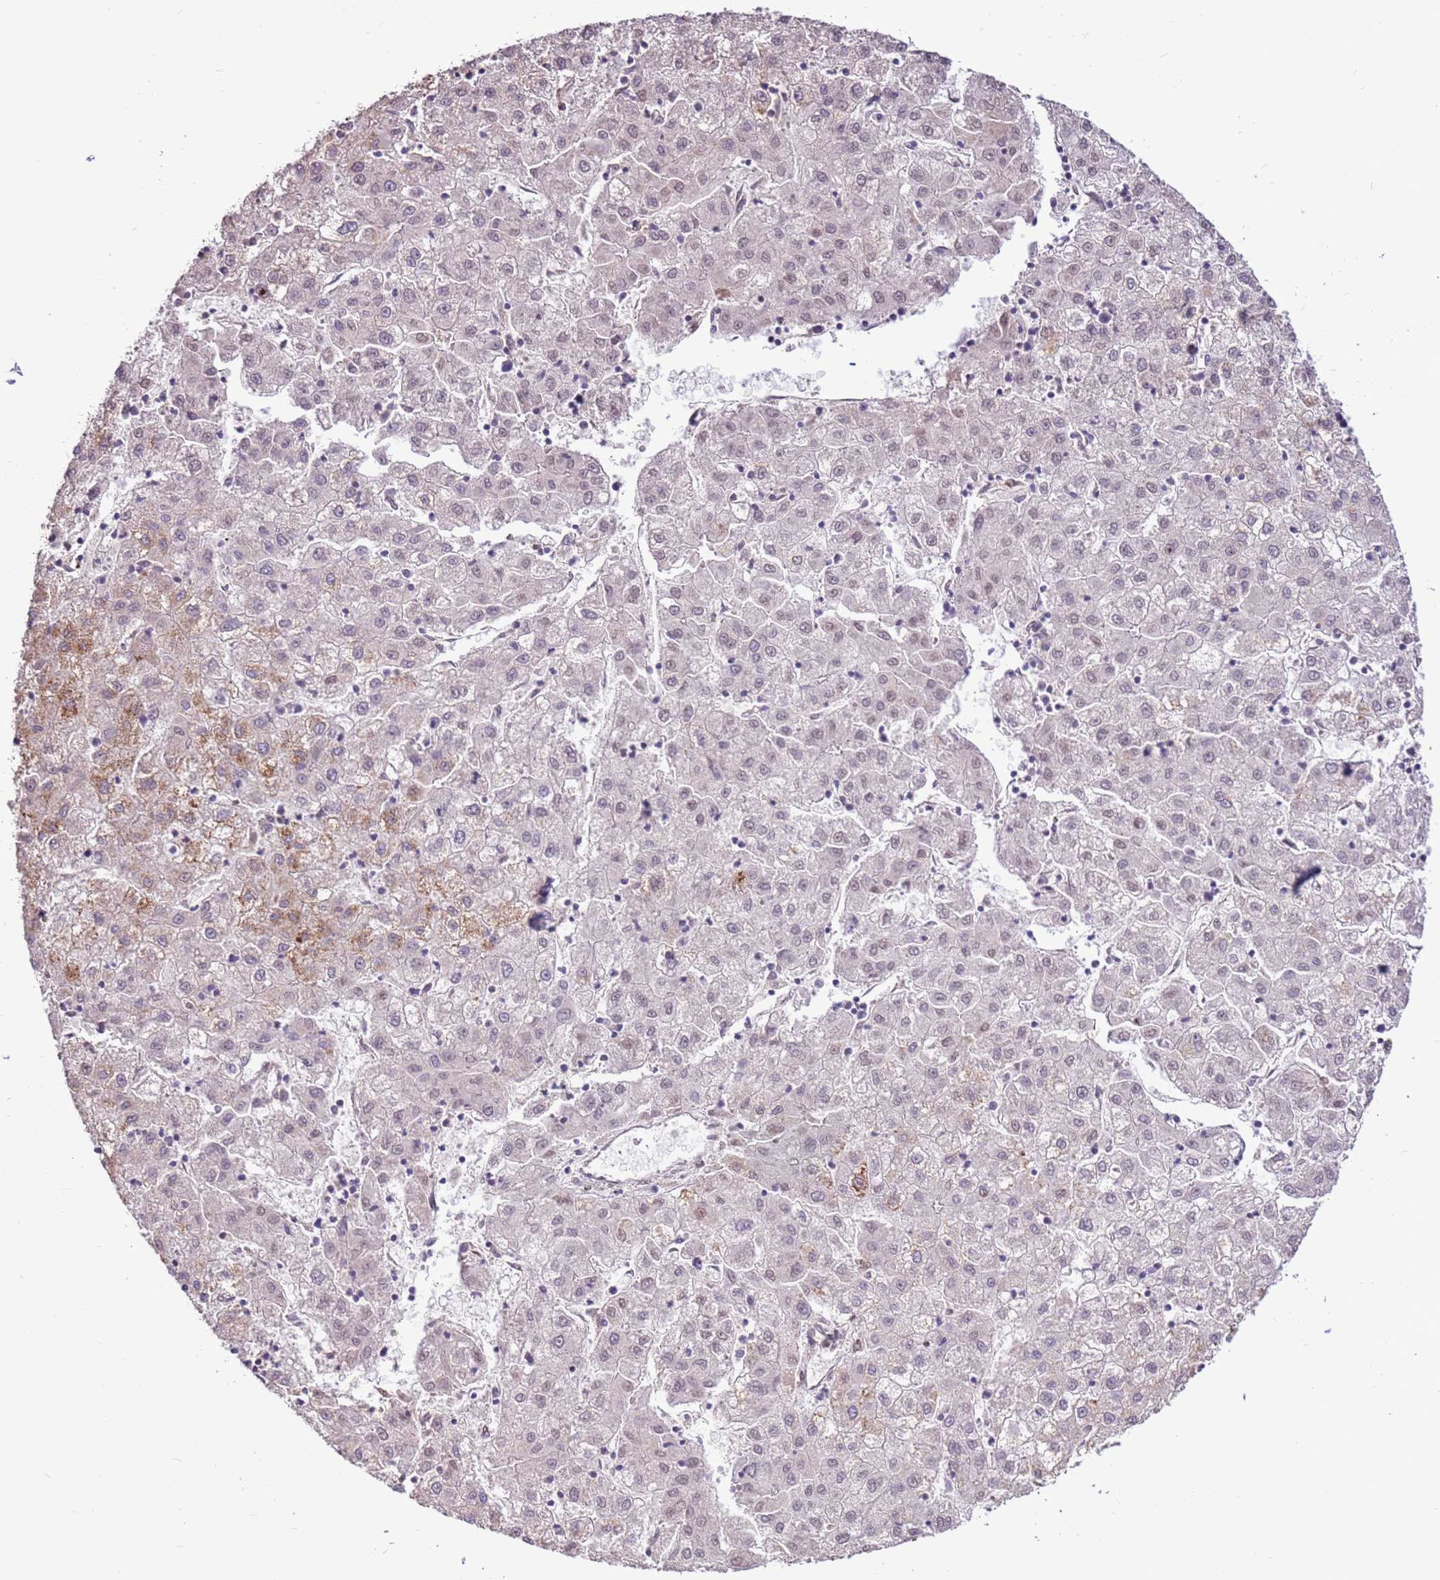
{"staining": {"intensity": "weak", "quantity": "<25%", "location": "cytoplasmic/membranous"}, "tissue": "liver cancer", "cell_type": "Tumor cells", "image_type": "cancer", "snomed": [{"axis": "morphology", "description": "Carcinoma, Hepatocellular, NOS"}, {"axis": "topography", "description": "Liver"}], "caption": "High power microscopy image of an immunohistochemistry micrograph of liver cancer, revealing no significant positivity in tumor cells.", "gene": "LGI4", "patient": {"sex": "male", "age": 72}}